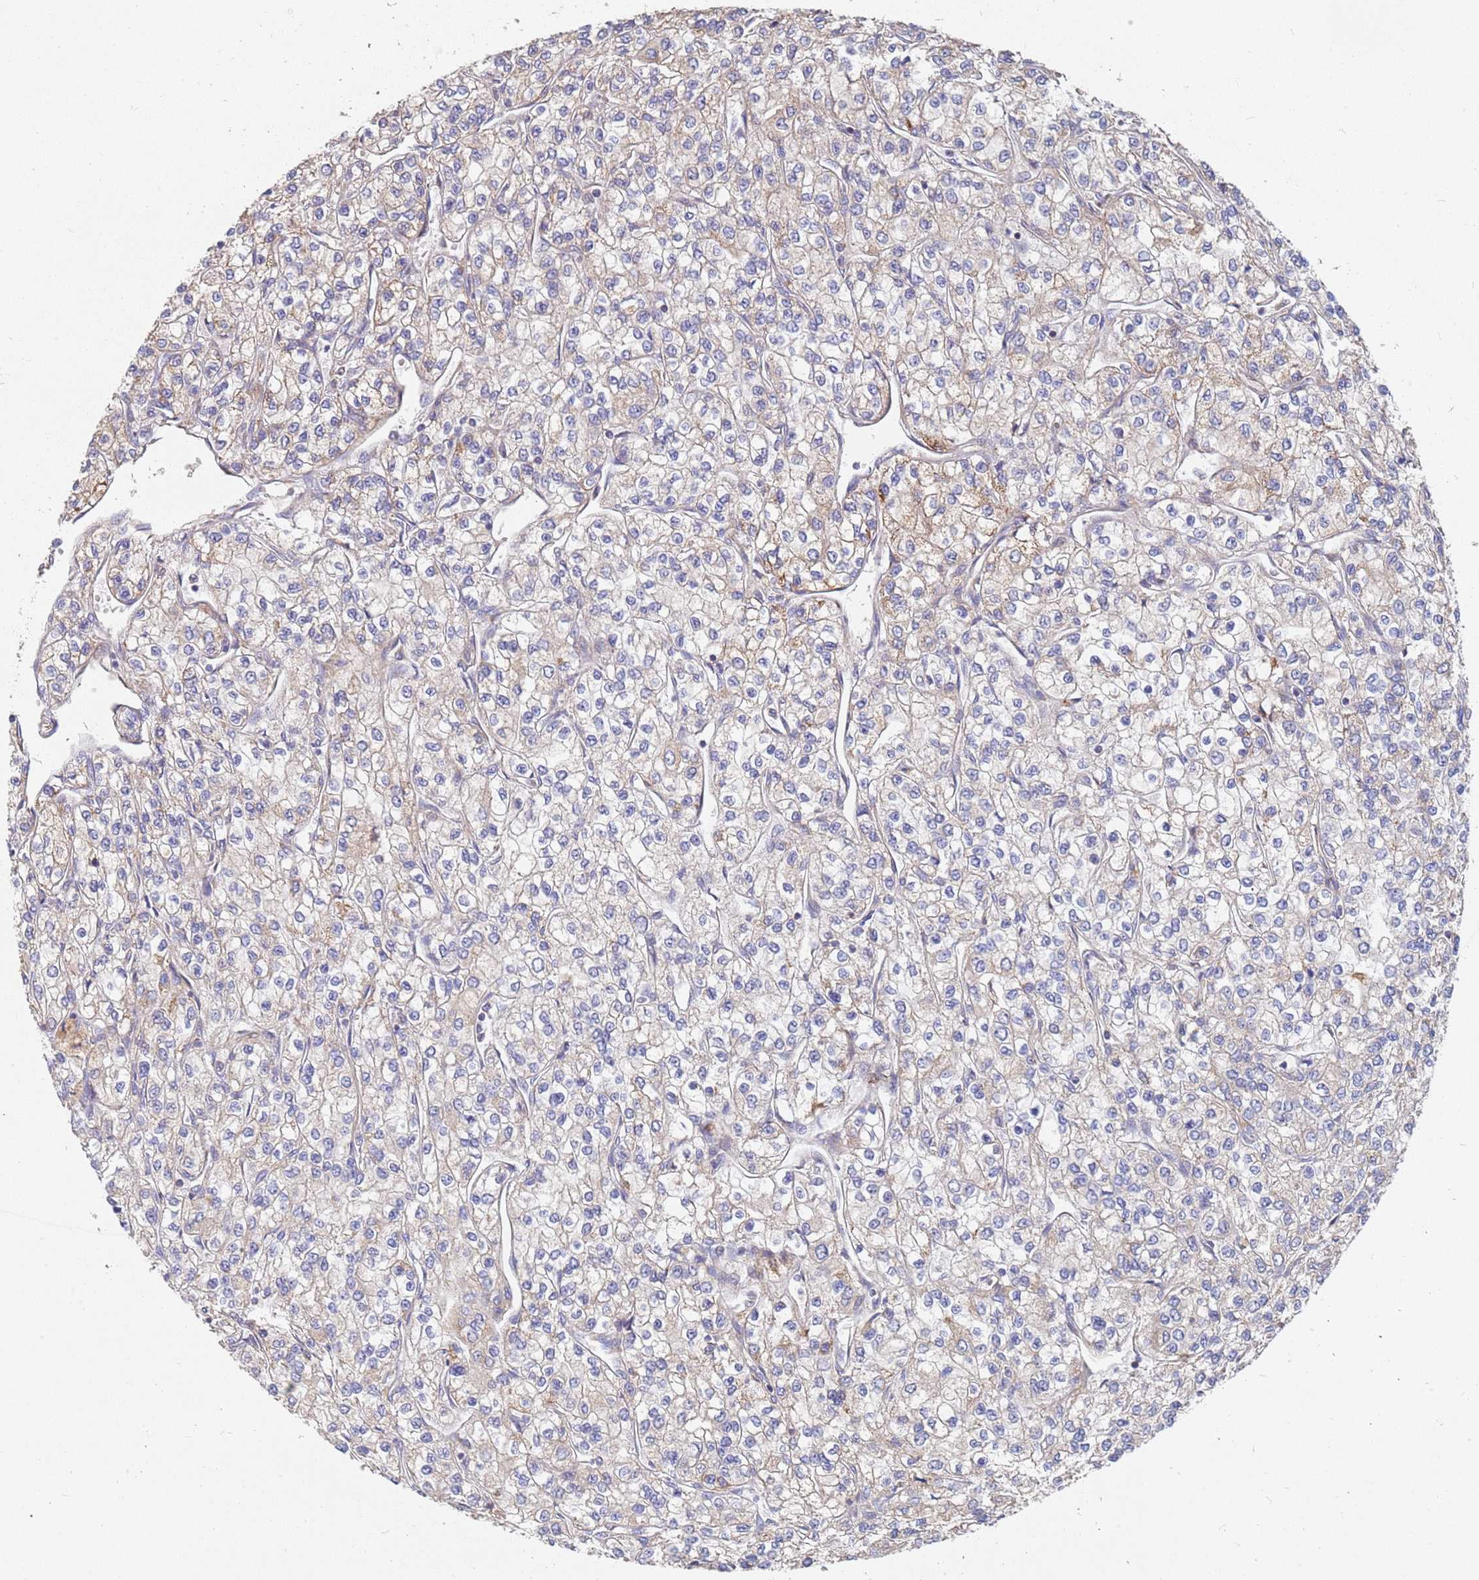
{"staining": {"intensity": "weak", "quantity": "<25%", "location": "cytoplasmic/membranous"}, "tissue": "renal cancer", "cell_type": "Tumor cells", "image_type": "cancer", "snomed": [{"axis": "morphology", "description": "Adenocarcinoma, NOS"}, {"axis": "topography", "description": "Kidney"}], "caption": "Renal cancer was stained to show a protein in brown. There is no significant expression in tumor cells.", "gene": "WDFY3", "patient": {"sex": "male", "age": 80}}